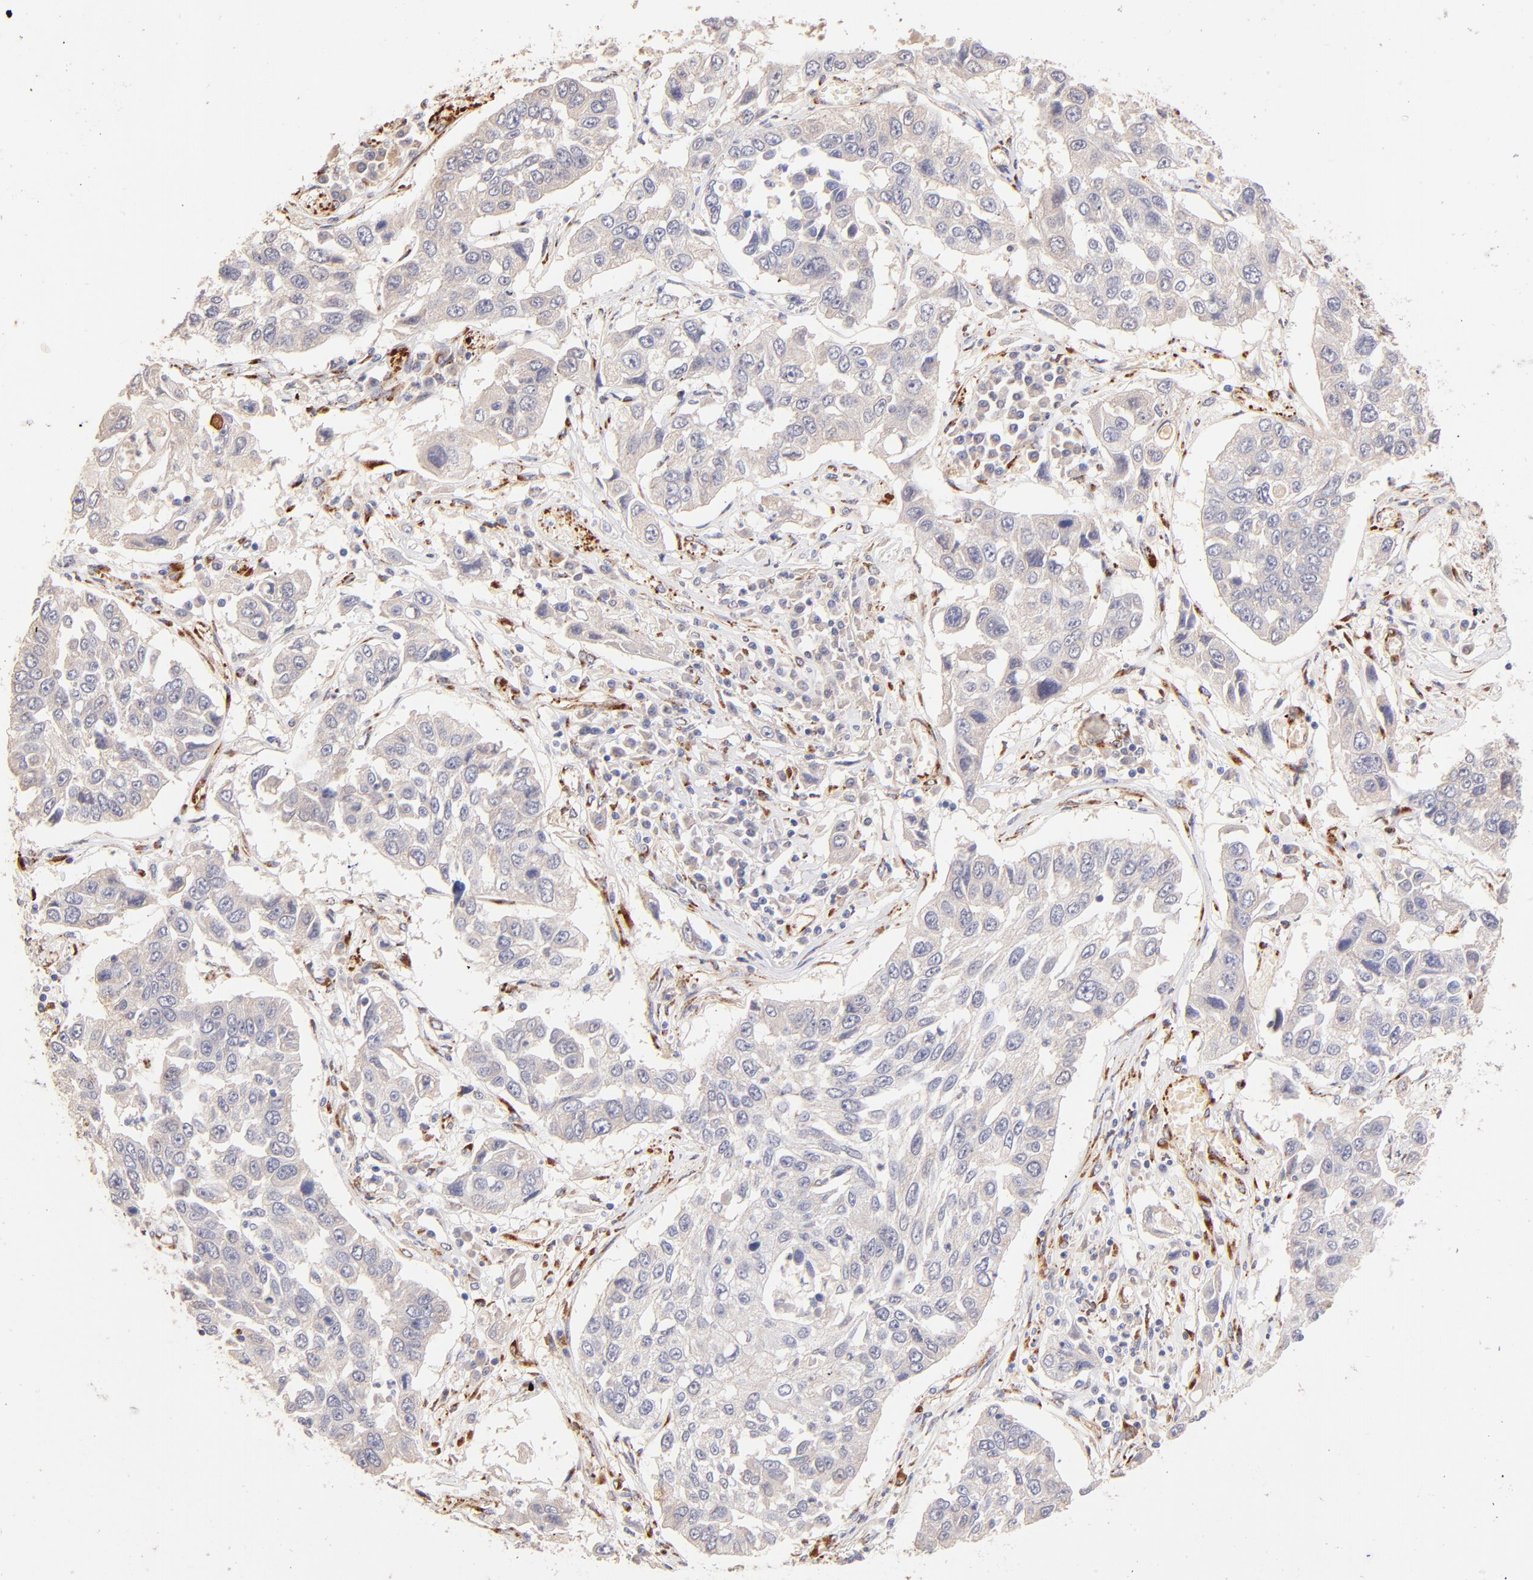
{"staining": {"intensity": "negative", "quantity": "none", "location": "none"}, "tissue": "lung cancer", "cell_type": "Tumor cells", "image_type": "cancer", "snomed": [{"axis": "morphology", "description": "Squamous cell carcinoma, NOS"}, {"axis": "topography", "description": "Lung"}], "caption": "High magnification brightfield microscopy of lung cancer (squamous cell carcinoma) stained with DAB (brown) and counterstained with hematoxylin (blue): tumor cells show no significant positivity. (Immunohistochemistry, brightfield microscopy, high magnification).", "gene": "SPARC", "patient": {"sex": "male", "age": 71}}